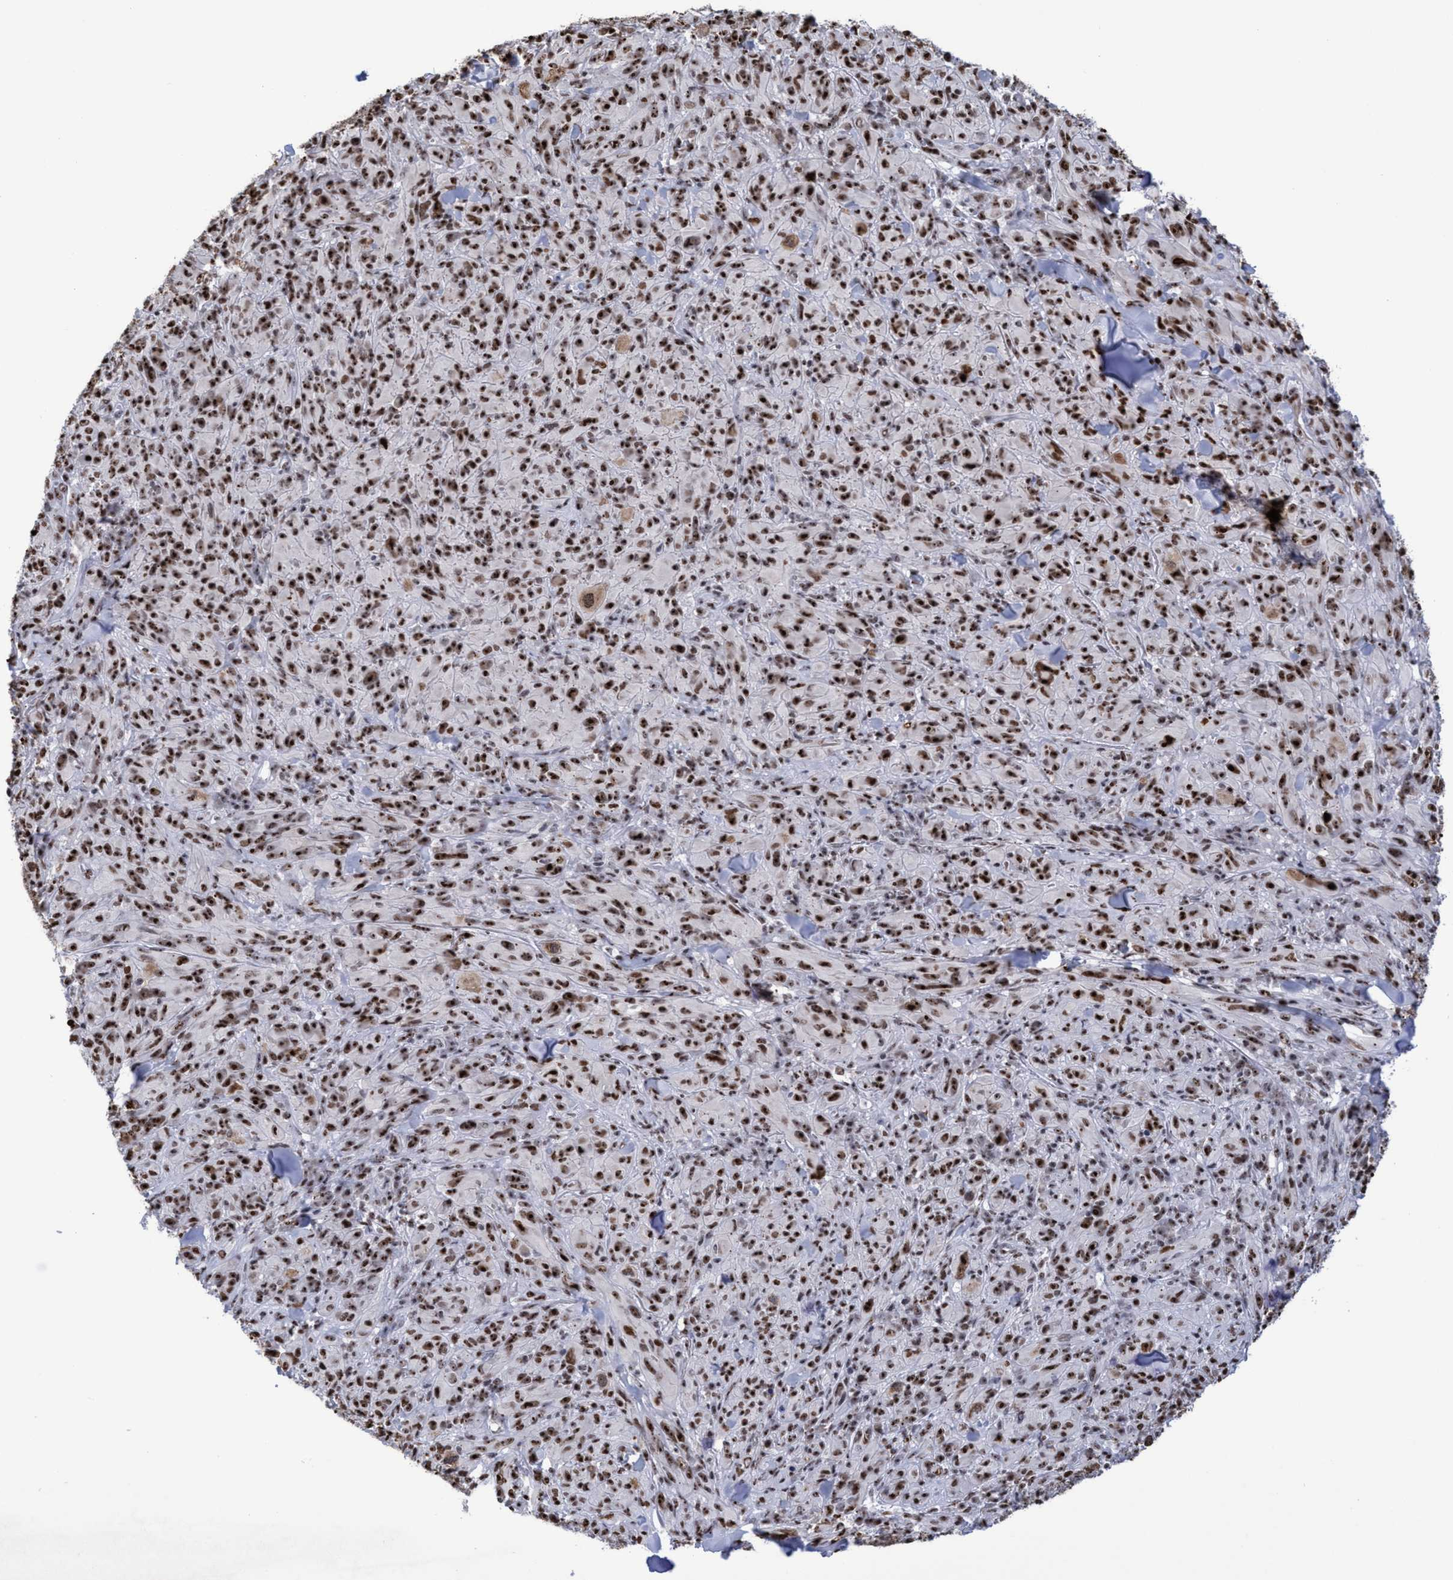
{"staining": {"intensity": "moderate", "quantity": ">75%", "location": "nuclear"}, "tissue": "melanoma", "cell_type": "Tumor cells", "image_type": "cancer", "snomed": [{"axis": "morphology", "description": "Malignant melanoma, NOS"}, {"axis": "topography", "description": "Skin of head"}], "caption": "The immunohistochemical stain highlights moderate nuclear staining in tumor cells of malignant melanoma tissue.", "gene": "EFCAB10", "patient": {"sex": "male", "age": 96}}